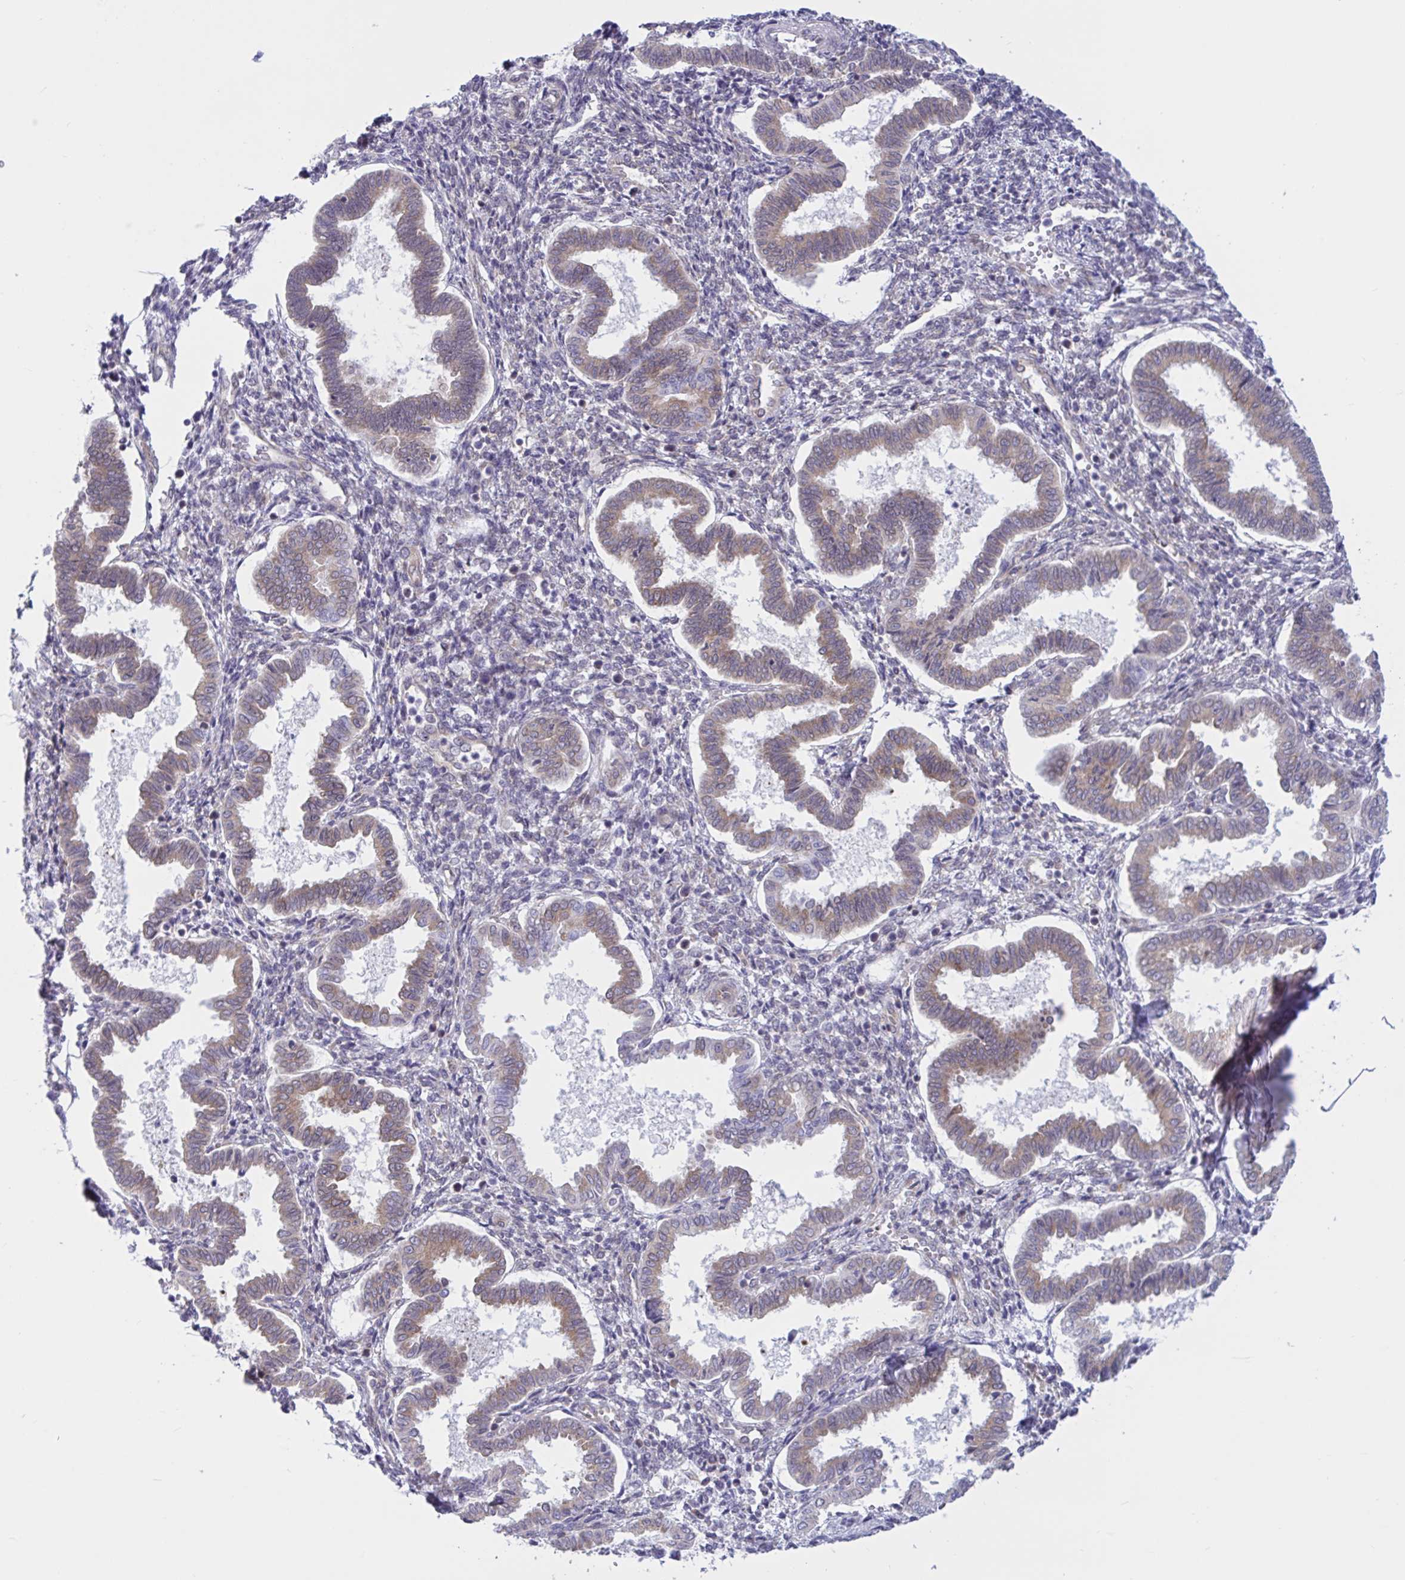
{"staining": {"intensity": "moderate", "quantity": "<25%", "location": "cytoplasmic/membranous"}, "tissue": "endometrium", "cell_type": "Cells in endometrial stroma", "image_type": "normal", "snomed": [{"axis": "morphology", "description": "Normal tissue, NOS"}, {"axis": "topography", "description": "Endometrium"}], "caption": "IHC photomicrograph of normal human endometrium stained for a protein (brown), which demonstrates low levels of moderate cytoplasmic/membranous staining in about <25% of cells in endometrial stroma.", "gene": "CAMLG", "patient": {"sex": "female", "age": 24}}